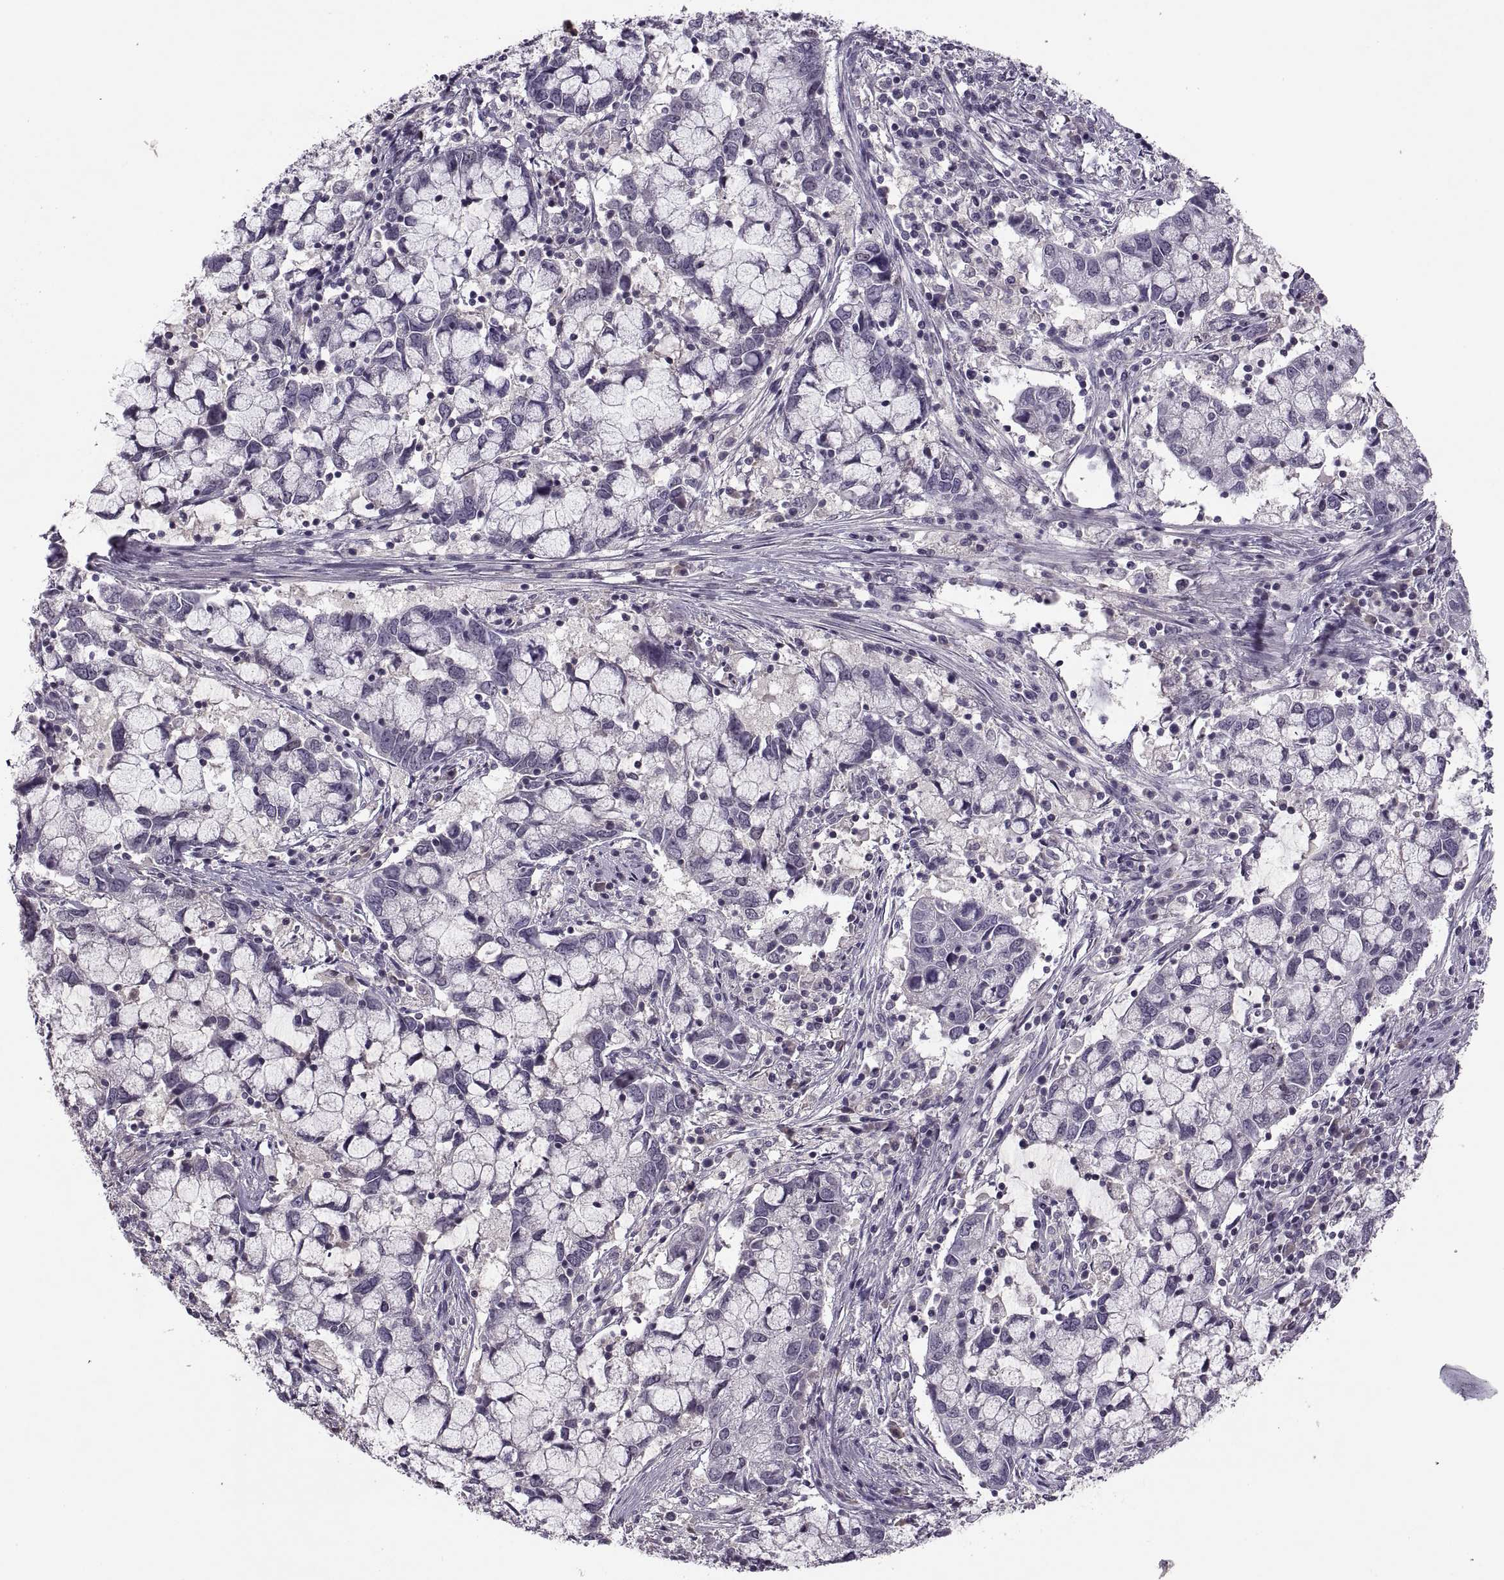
{"staining": {"intensity": "negative", "quantity": "none", "location": "none"}, "tissue": "cervical cancer", "cell_type": "Tumor cells", "image_type": "cancer", "snomed": [{"axis": "morphology", "description": "Adenocarcinoma, NOS"}, {"axis": "topography", "description": "Cervix"}], "caption": "Immunohistochemistry image of adenocarcinoma (cervical) stained for a protein (brown), which shows no positivity in tumor cells.", "gene": "CACNA1F", "patient": {"sex": "female", "age": 40}}